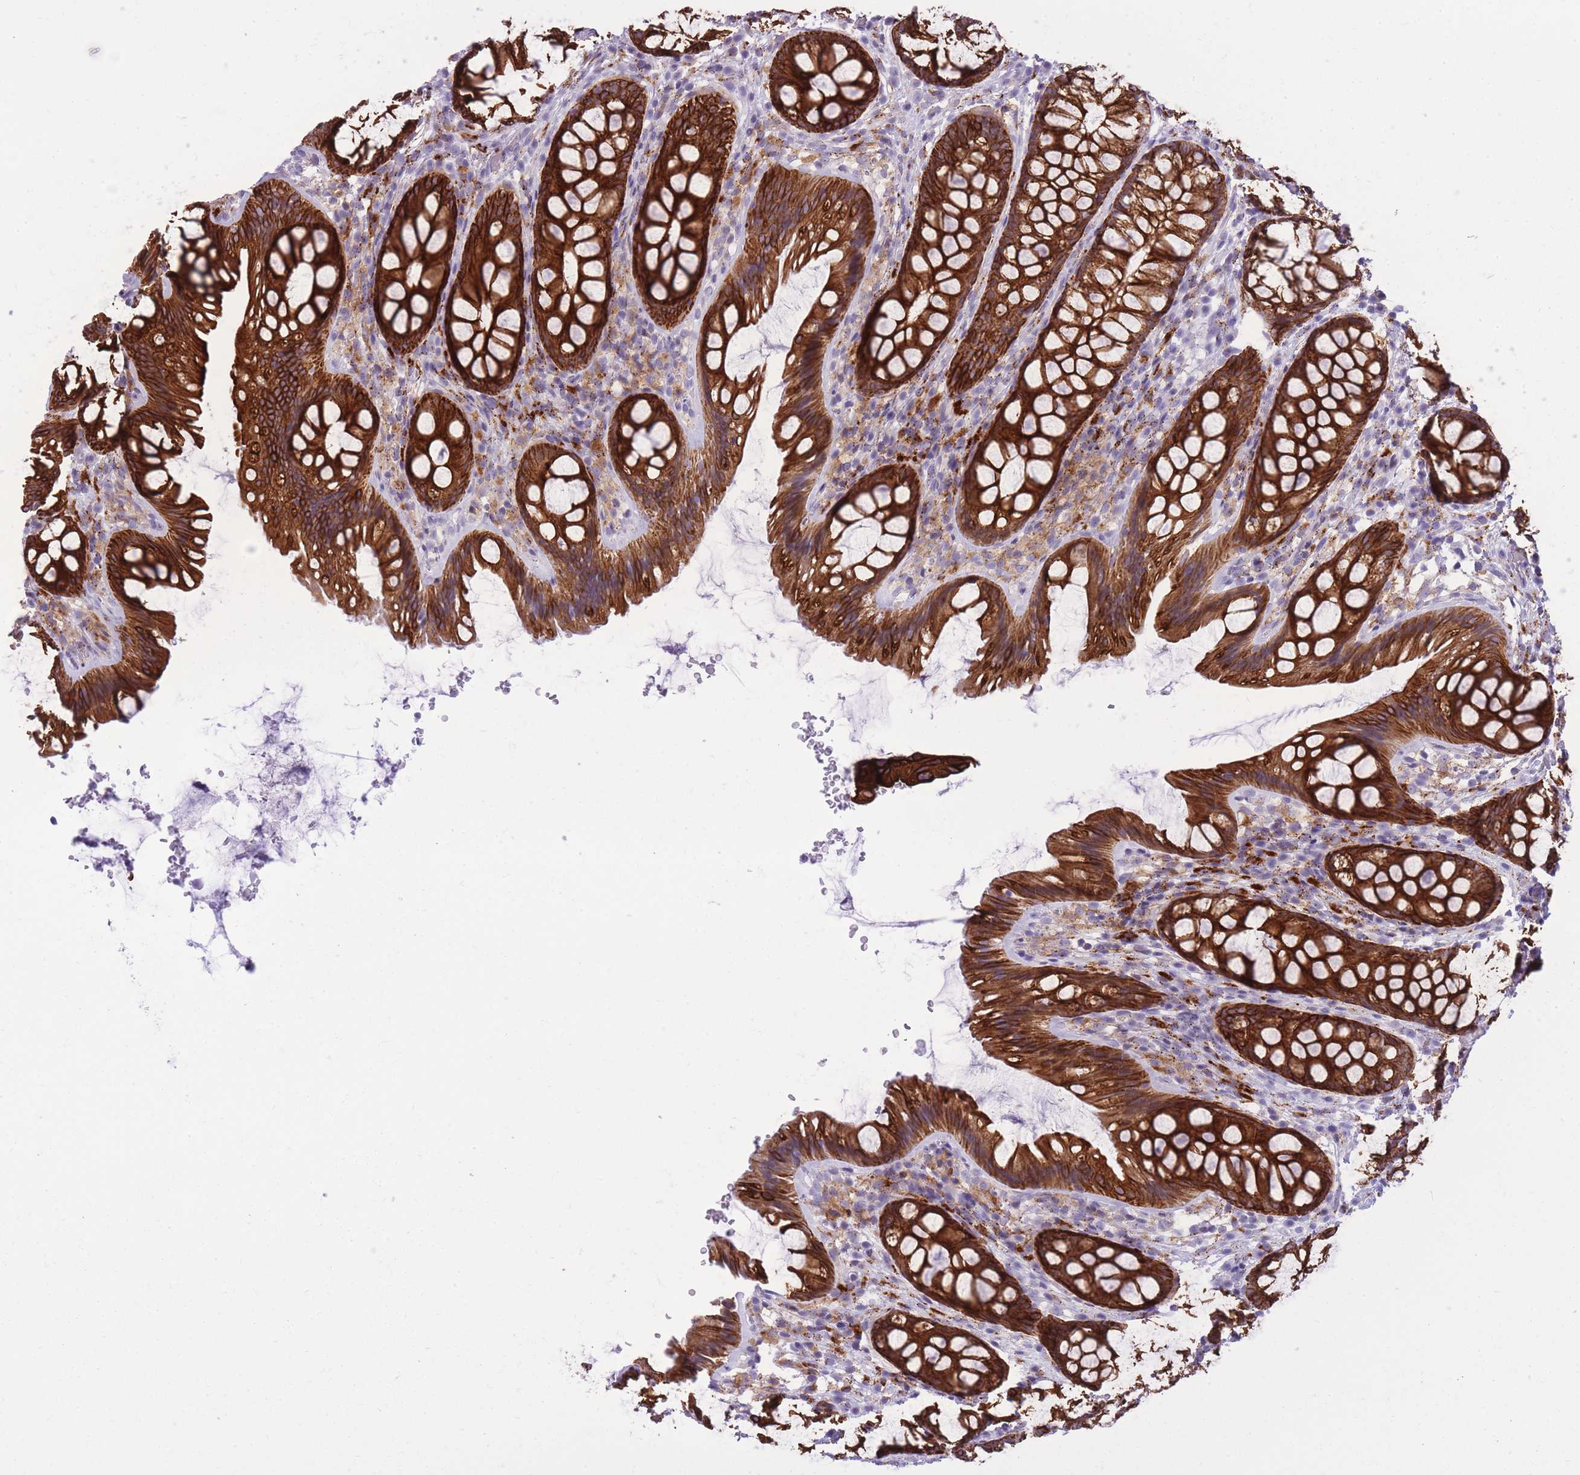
{"staining": {"intensity": "negative", "quantity": "none", "location": "none"}, "tissue": "colon", "cell_type": "Endothelial cells", "image_type": "normal", "snomed": [{"axis": "morphology", "description": "Normal tissue, NOS"}, {"axis": "topography", "description": "Colon"}], "caption": "An IHC histopathology image of unremarkable colon is shown. There is no staining in endothelial cells of colon. (DAB (3,3'-diaminobenzidine) immunohistochemistry, high magnification).", "gene": "RADX", "patient": {"sex": "male", "age": 46}}